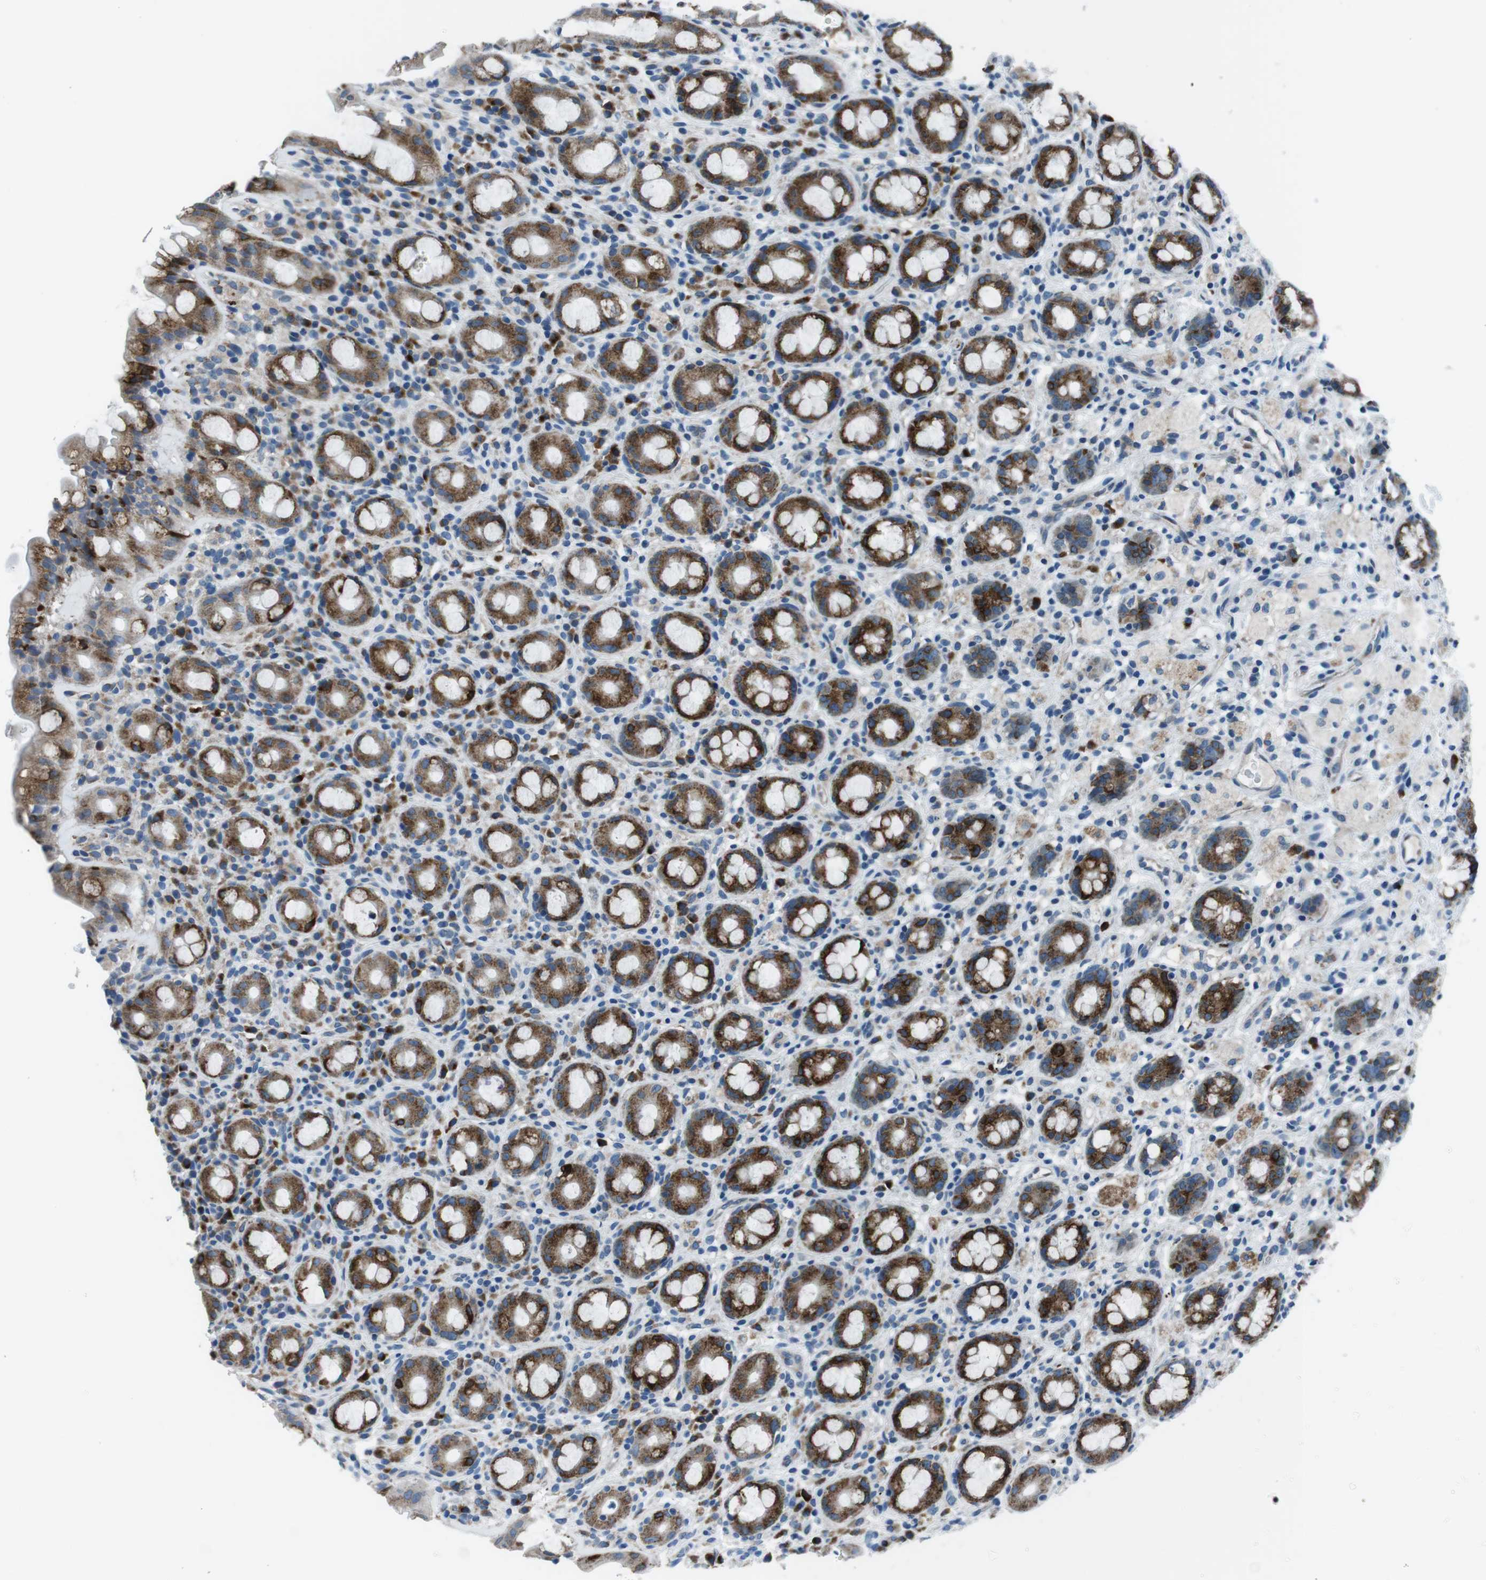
{"staining": {"intensity": "strong", "quantity": ">75%", "location": "cytoplasmic/membranous"}, "tissue": "rectum", "cell_type": "Glandular cells", "image_type": "normal", "snomed": [{"axis": "morphology", "description": "Normal tissue, NOS"}, {"axis": "topography", "description": "Rectum"}], "caption": "Protein staining by immunohistochemistry displays strong cytoplasmic/membranous positivity in approximately >75% of glandular cells in benign rectum. (IHC, brightfield microscopy, high magnification).", "gene": "NUCB2", "patient": {"sex": "male", "age": 44}}